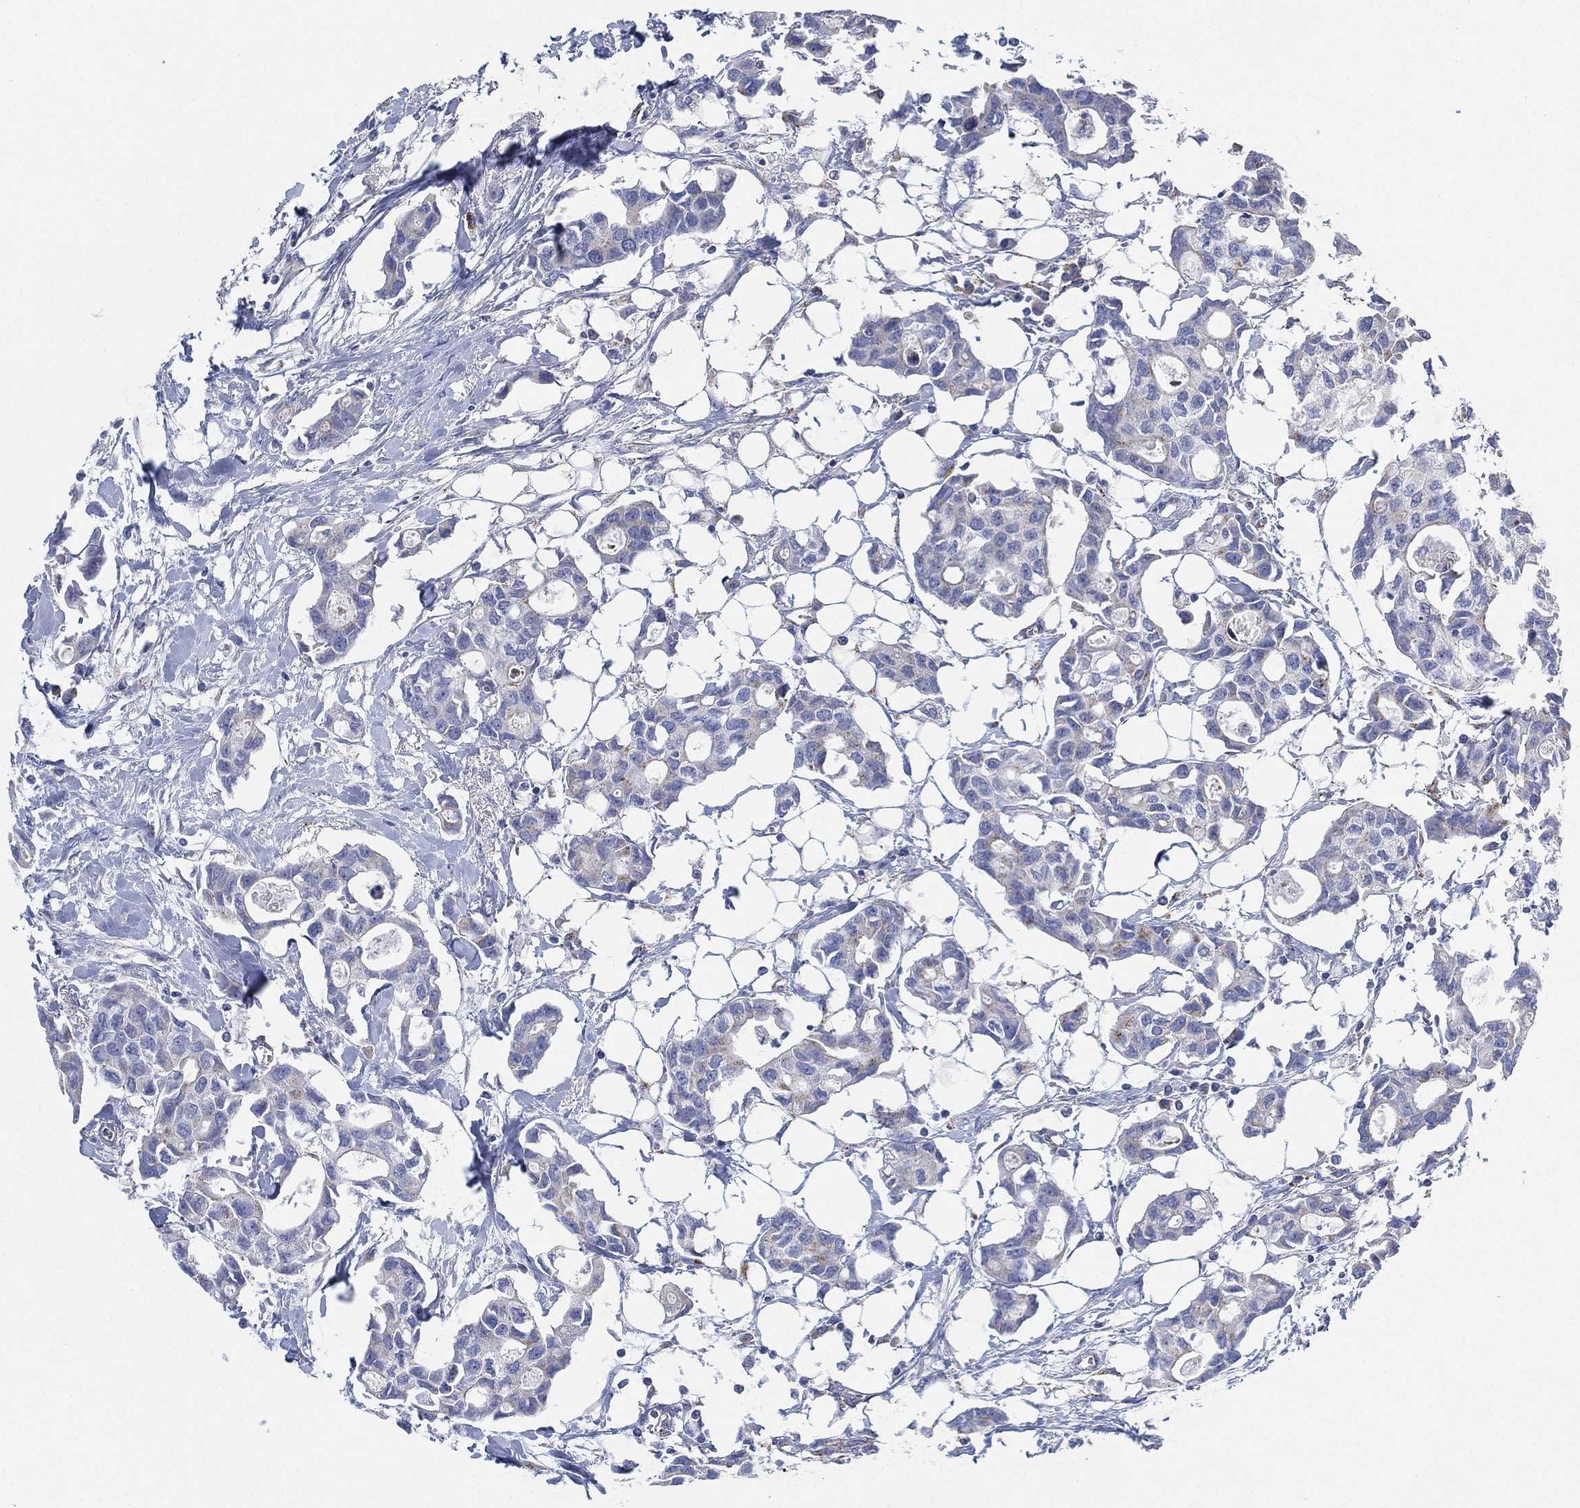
{"staining": {"intensity": "negative", "quantity": "none", "location": "none"}, "tissue": "breast cancer", "cell_type": "Tumor cells", "image_type": "cancer", "snomed": [{"axis": "morphology", "description": "Duct carcinoma"}, {"axis": "topography", "description": "Breast"}], "caption": "Tumor cells show no significant staining in breast cancer (infiltrating ductal carcinoma).", "gene": "GALNS", "patient": {"sex": "female", "age": 83}}